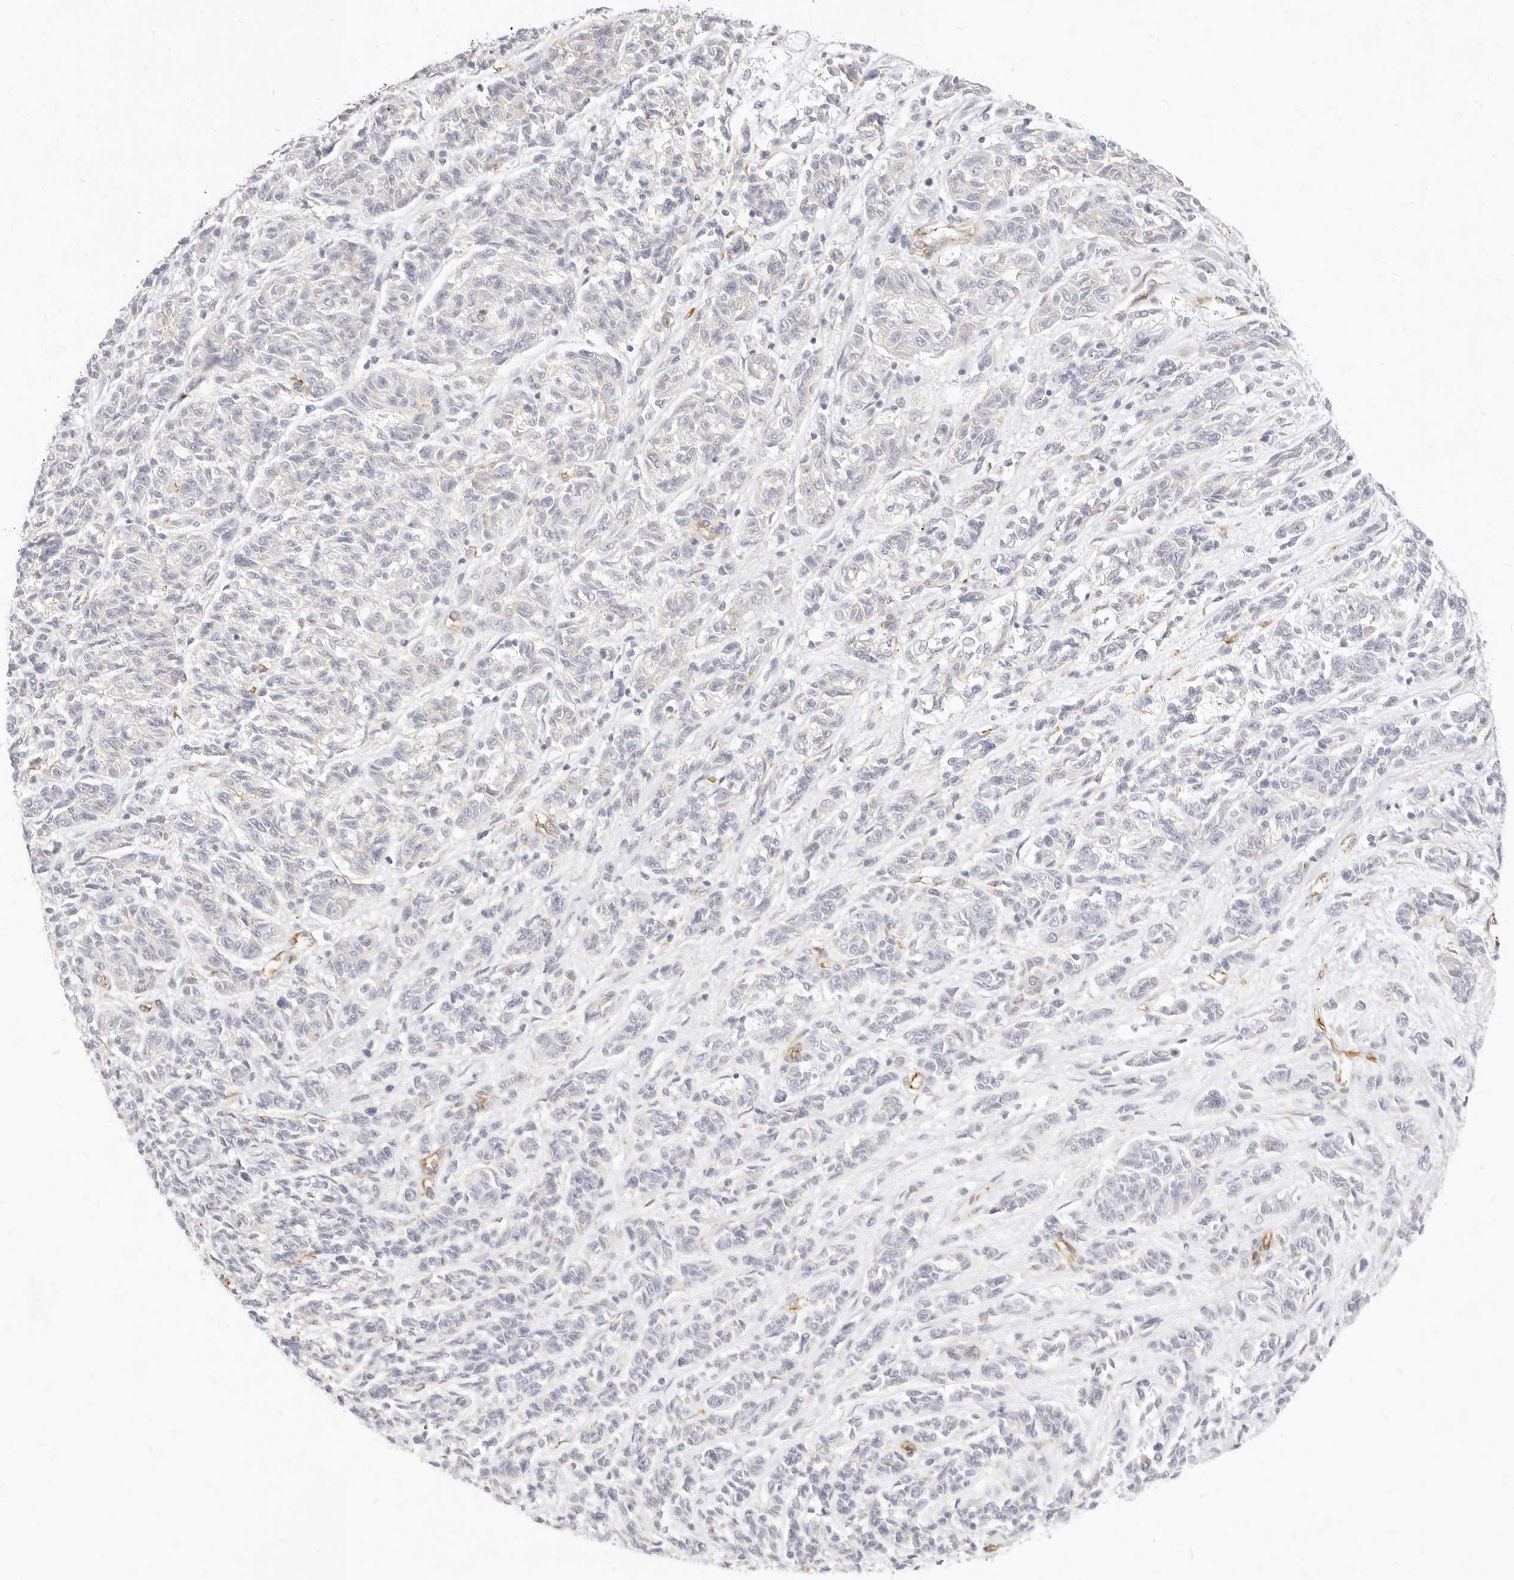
{"staining": {"intensity": "negative", "quantity": "none", "location": "none"}, "tissue": "melanoma", "cell_type": "Tumor cells", "image_type": "cancer", "snomed": [{"axis": "morphology", "description": "Malignant melanoma, NOS"}, {"axis": "topography", "description": "Skin"}], "caption": "Tumor cells show no significant expression in malignant melanoma.", "gene": "NUS1", "patient": {"sex": "male", "age": 53}}